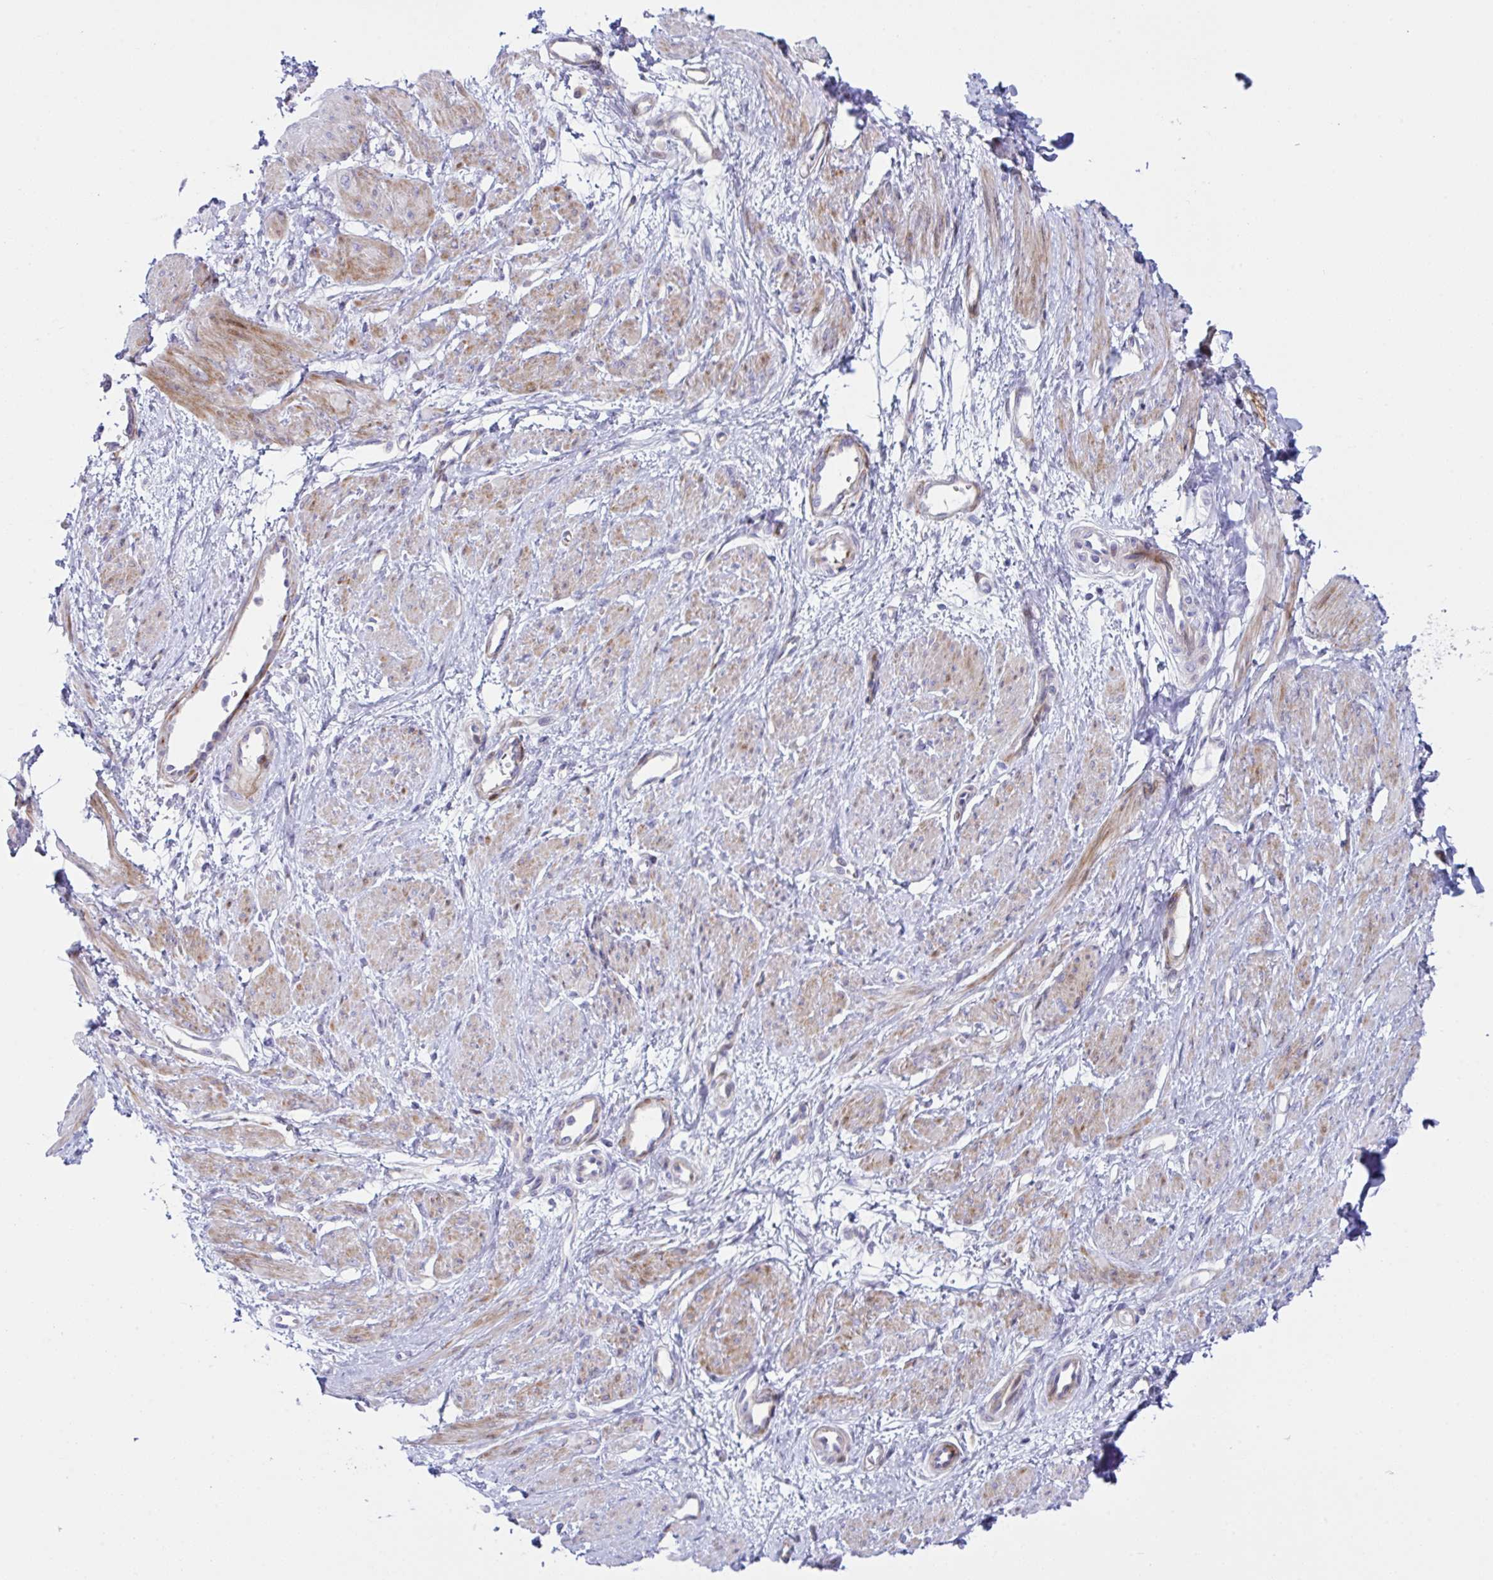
{"staining": {"intensity": "weak", "quantity": "25%-75%", "location": "cytoplasmic/membranous"}, "tissue": "smooth muscle", "cell_type": "Smooth muscle cells", "image_type": "normal", "snomed": [{"axis": "morphology", "description": "Normal tissue, NOS"}, {"axis": "topography", "description": "Smooth muscle"}, {"axis": "topography", "description": "Uterus"}], "caption": "Immunohistochemical staining of normal human smooth muscle reveals low levels of weak cytoplasmic/membranous expression in approximately 25%-75% of smooth muscle cells.", "gene": "ZNF713", "patient": {"sex": "female", "age": 39}}